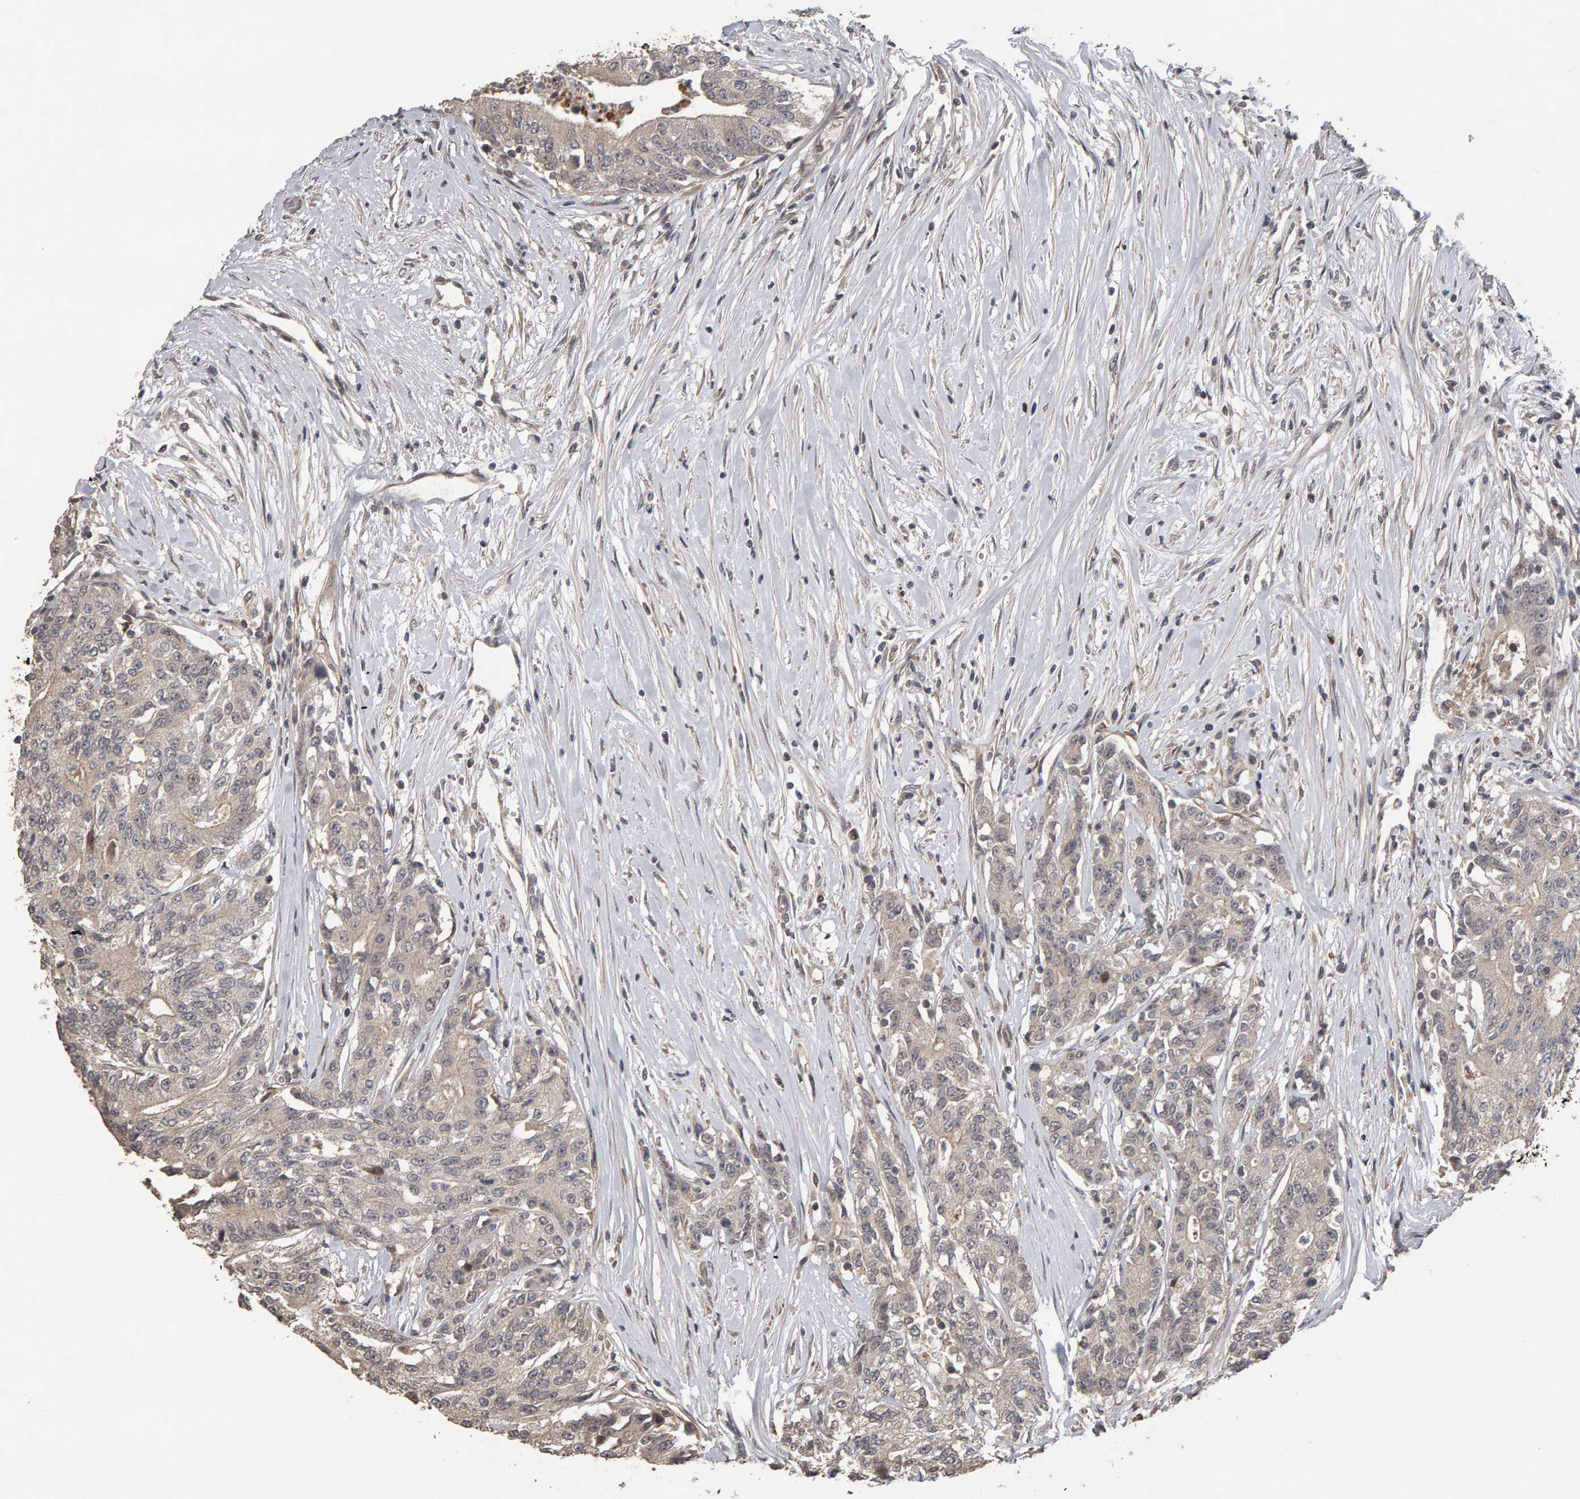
{"staining": {"intensity": "weak", "quantity": "<25%", "location": "cytoplasmic/membranous"}, "tissue": "colorectal cancer", "cell_type": "Tumor cells", "image_type": "cancer", "snomed": [{"axis": "morphology", "description": "Adenocarcinoma, NOS"}, {"axis": "topography", "description": "Colon"}], "caption": "Immunohistochemistry of colorectal adenocarcinoma shows no positivity in tumor cells.", "gene": "COASY", "patient": {"sex": "female", "age": 77}}